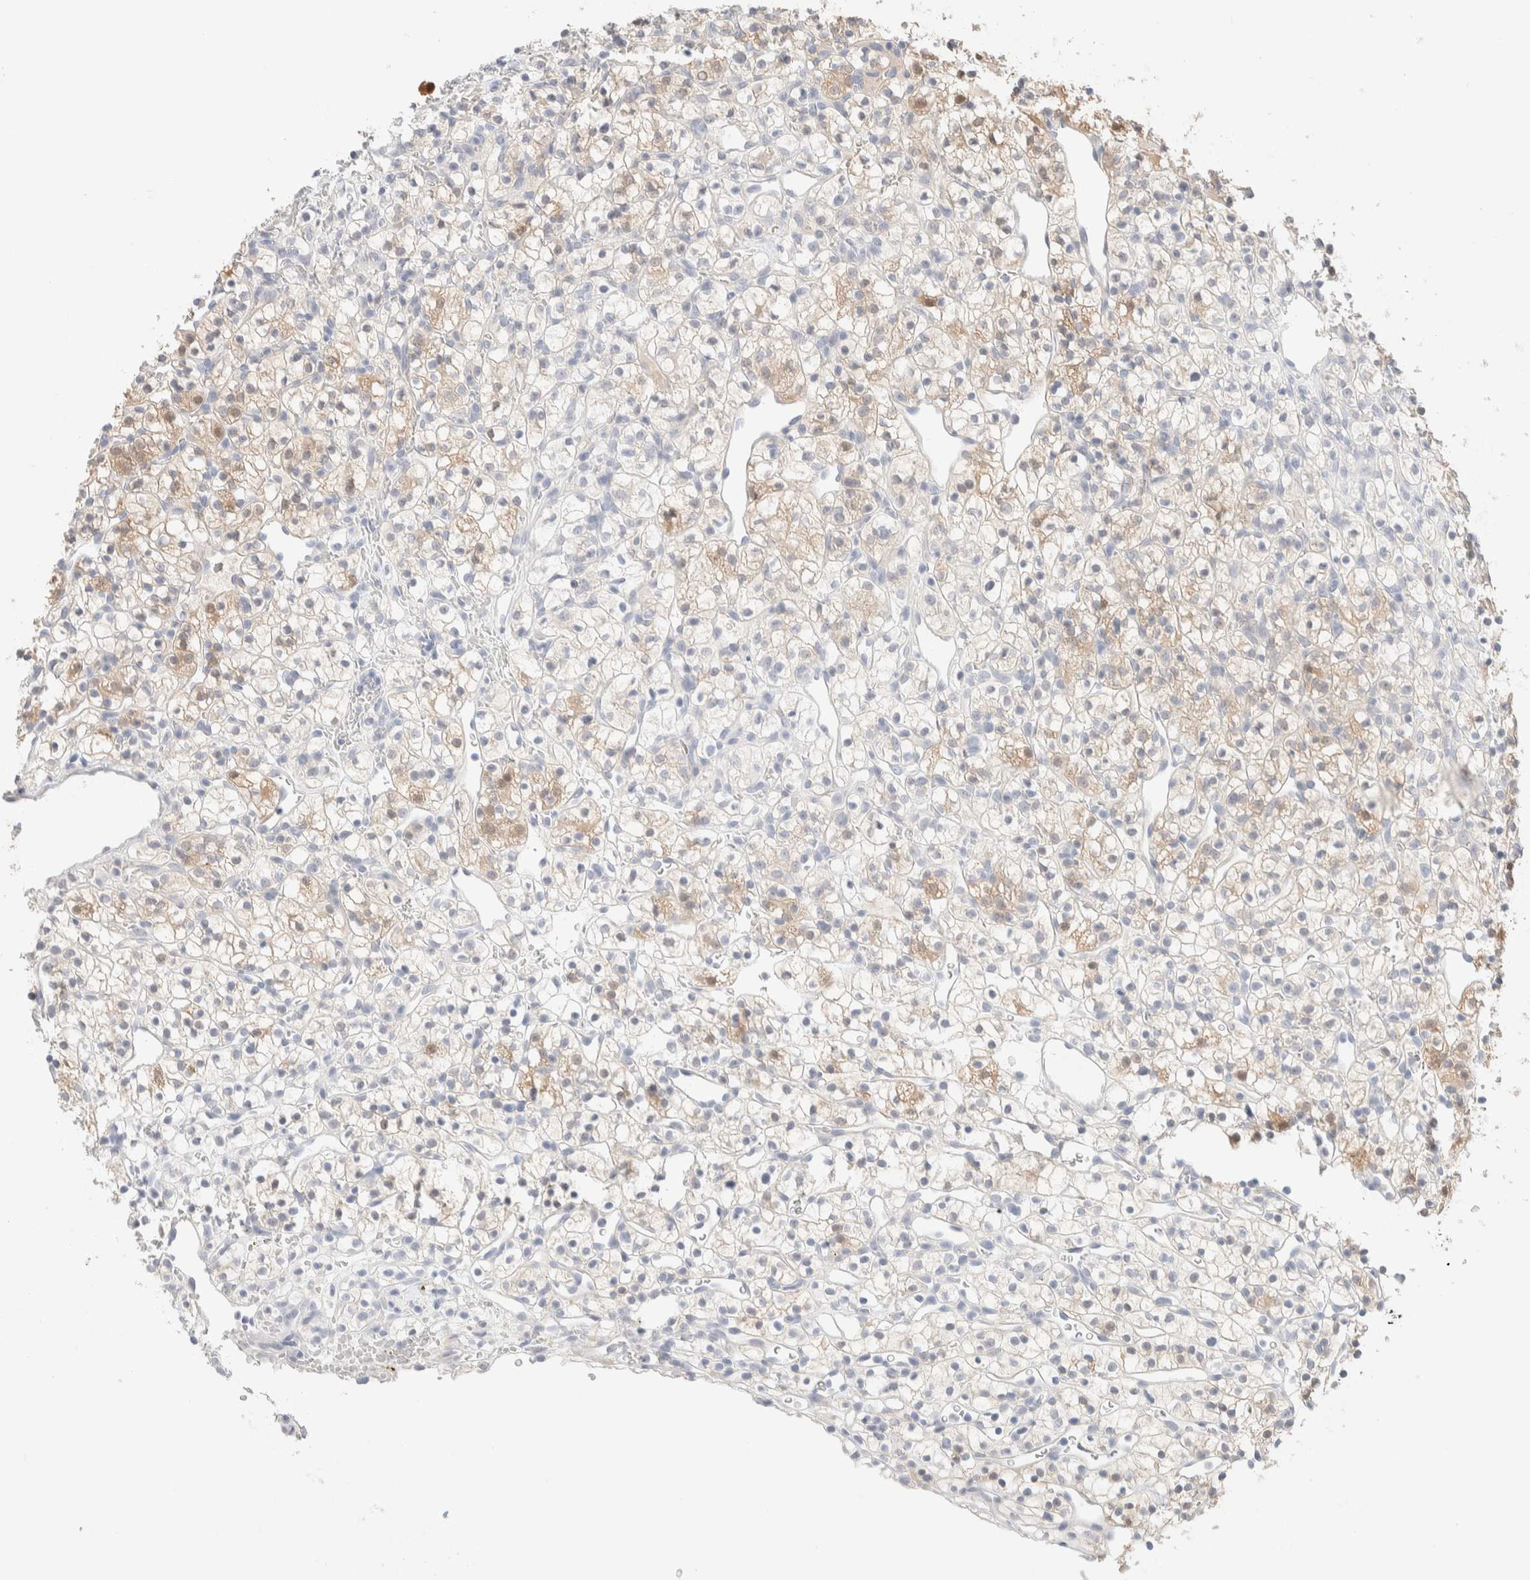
{"staining": {"intensity": "weak", "quantity": "25%-75%", "location": "cytoplasmic/membranous"}, "tissue": "renal cancer", "cell_type": "Tumor cells", "image_type": "cancer", "snomed": [{"axis": "morphology", "description": "Adenocarcinoma, NOS"}, {"axis": "topography", "description": "Kidney"}], "caption": "DAB immunohistochemical staining of adenocarcinoma (renal) shows weak cytoplasmic/membranous protein positivity in approximately 25%-75% of tumor cells.", "gene": "RIDA", "patient": {"sex": "female", "age": 57}}